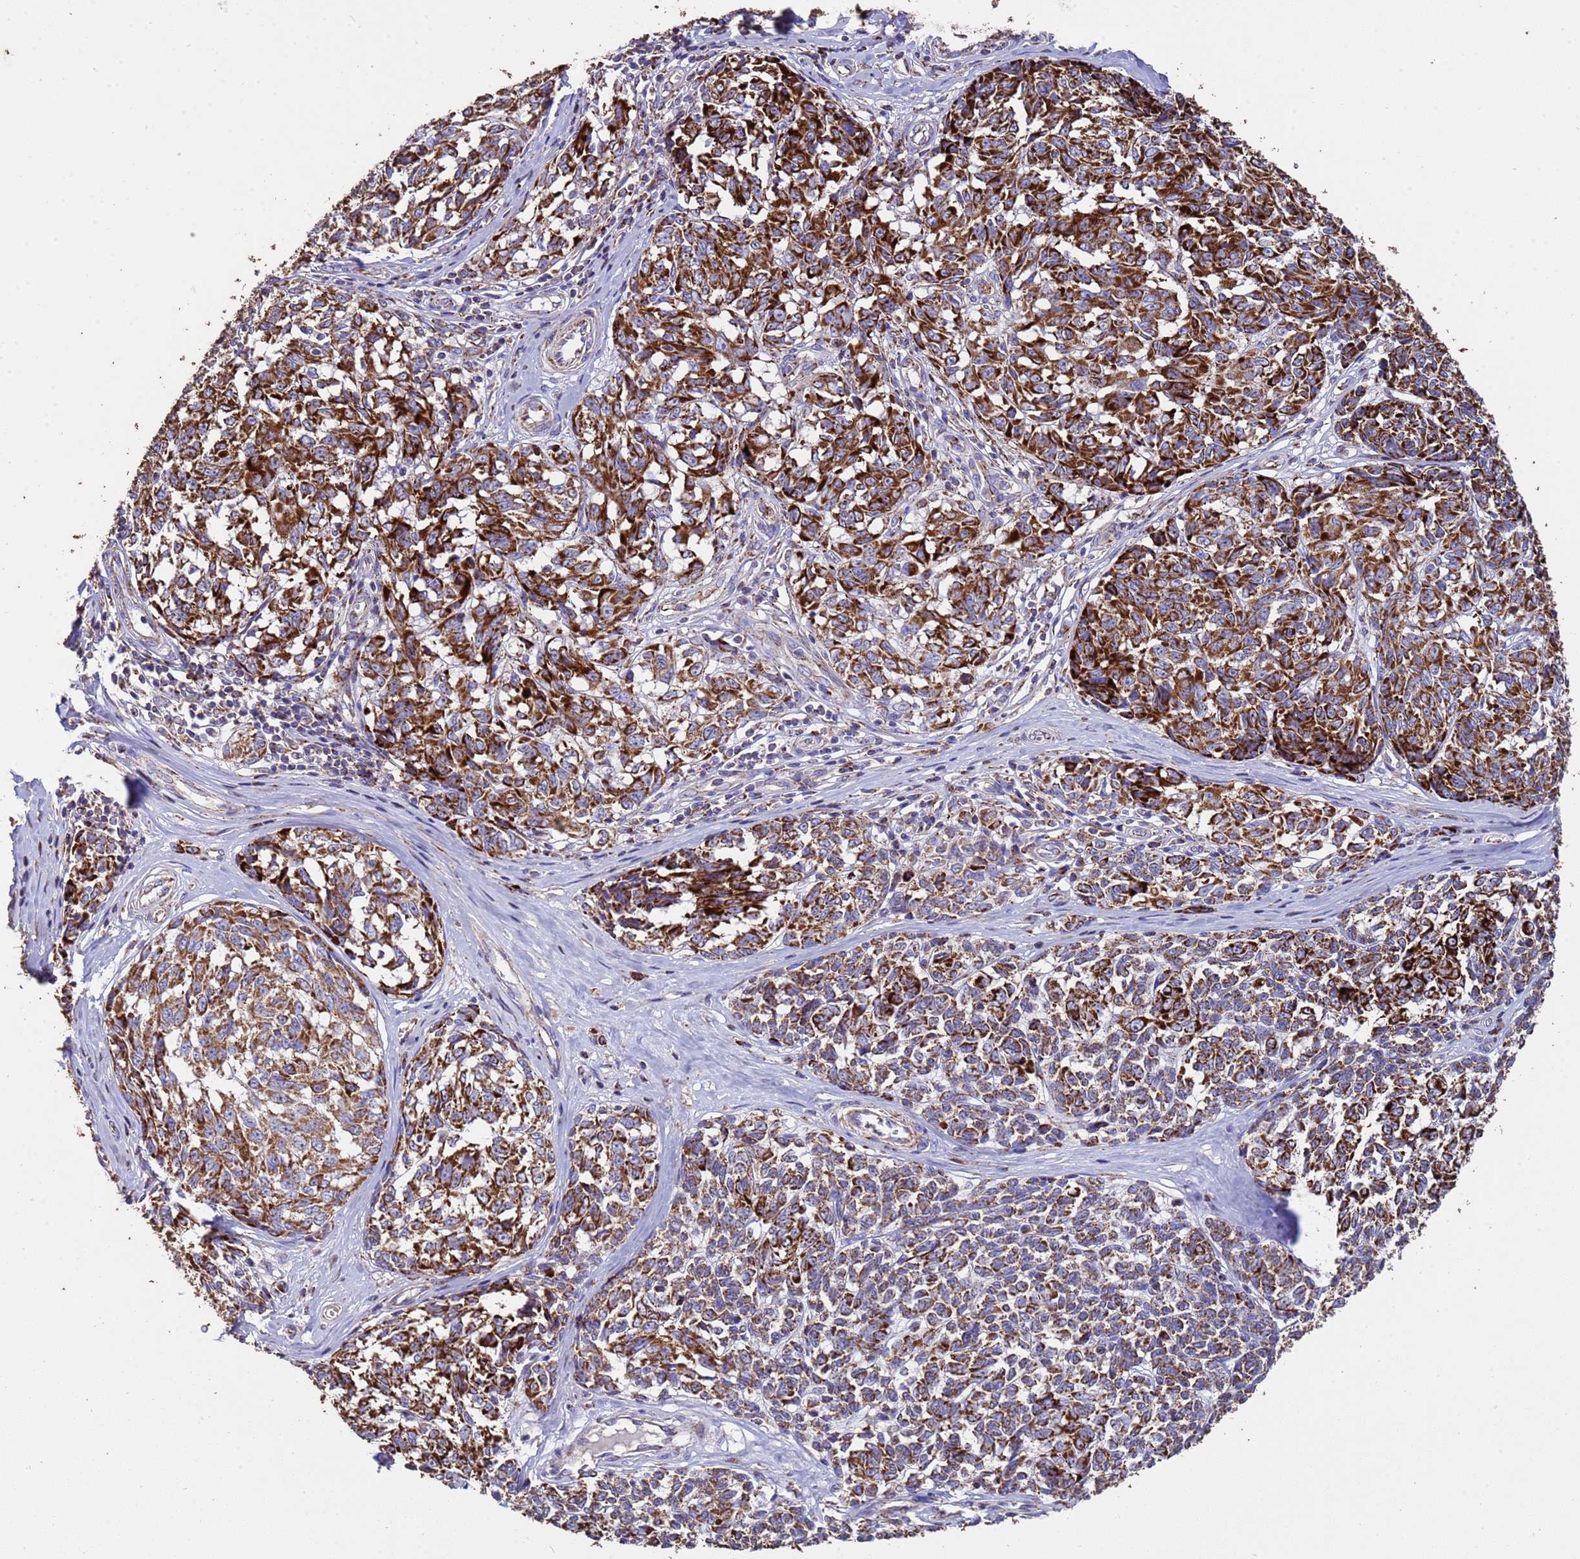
{"staining": {"intensity": "strong", "quantity": ">75%", "location": "cytoplasmic/membranous"}, "tissue": "melanoma", "cell_type": "Tumor cells", "image_type": "cancer", "snomed": [{"axis": "morphology", "description": "Normal tissue, NOS"}, {"axis": "morphology", "description": "Malignant melanoma, NOS"}, {"axis": "topography", "description": "Skin"}], "caption": "Human melanoma stained with a protein marker displays strong staining in tumor cells.", "gene": "ZNFX1", "patient": {"sex": "female", "age": 64}}